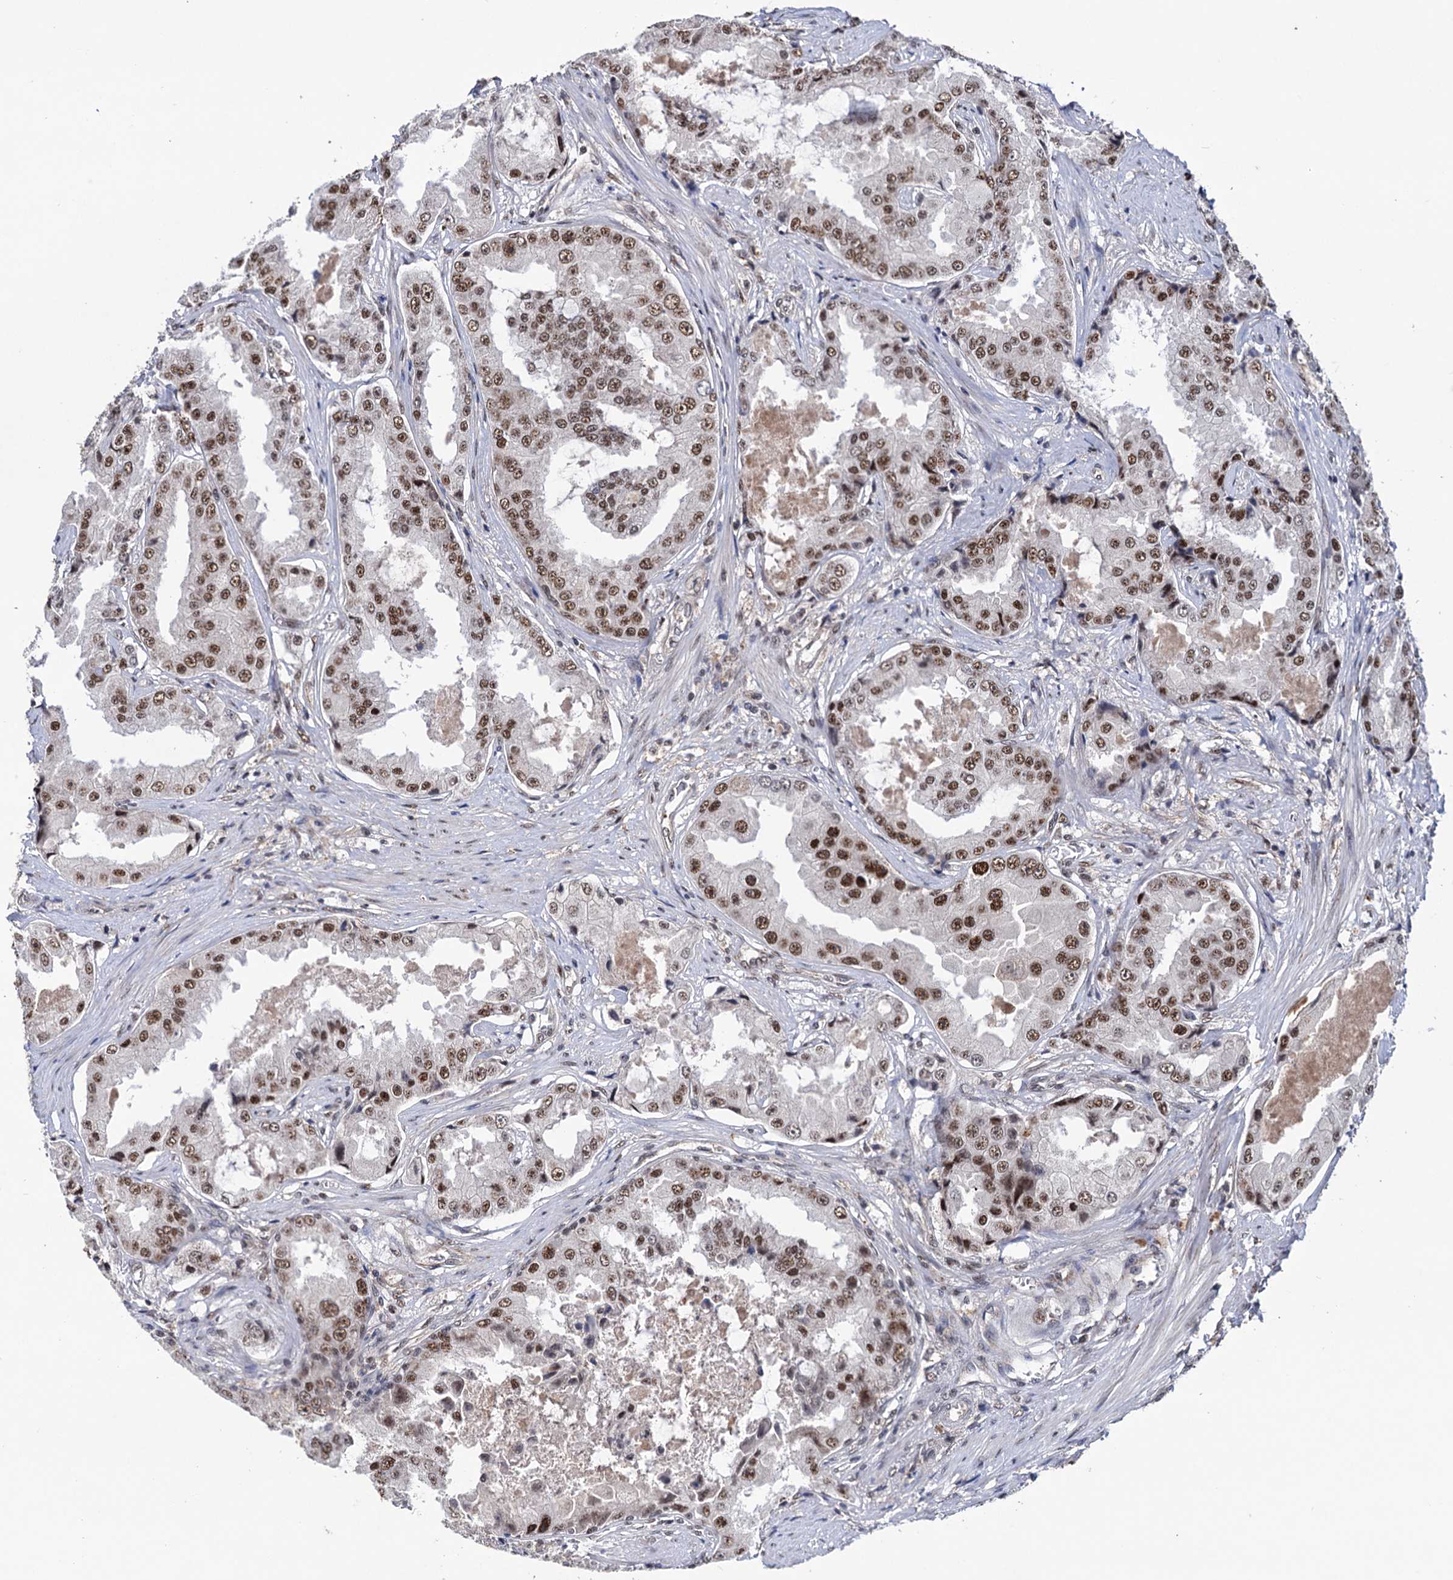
{"staining": {"intensity": "moderate", "quantity": ">75%", "location": "nuclear"}, "tissue": "prostate cancer", "cell_type": "Tumor cells", "image_type": "cancer", "snomed": [{"axis": "morphology", "description": "Adenocarcinoma, High grade"}, {"axis": "topography", "description": "Prostate"}], "caption": "This image demonstrates immunohistochemistry (IHC) staining of prostate adenocarcinoma (high-grade), with medium moderate nuclear positivity in about >75% of tumor cells.", "gene": "TBC1D12", "patient": {"sex": "male", "age": 73}}